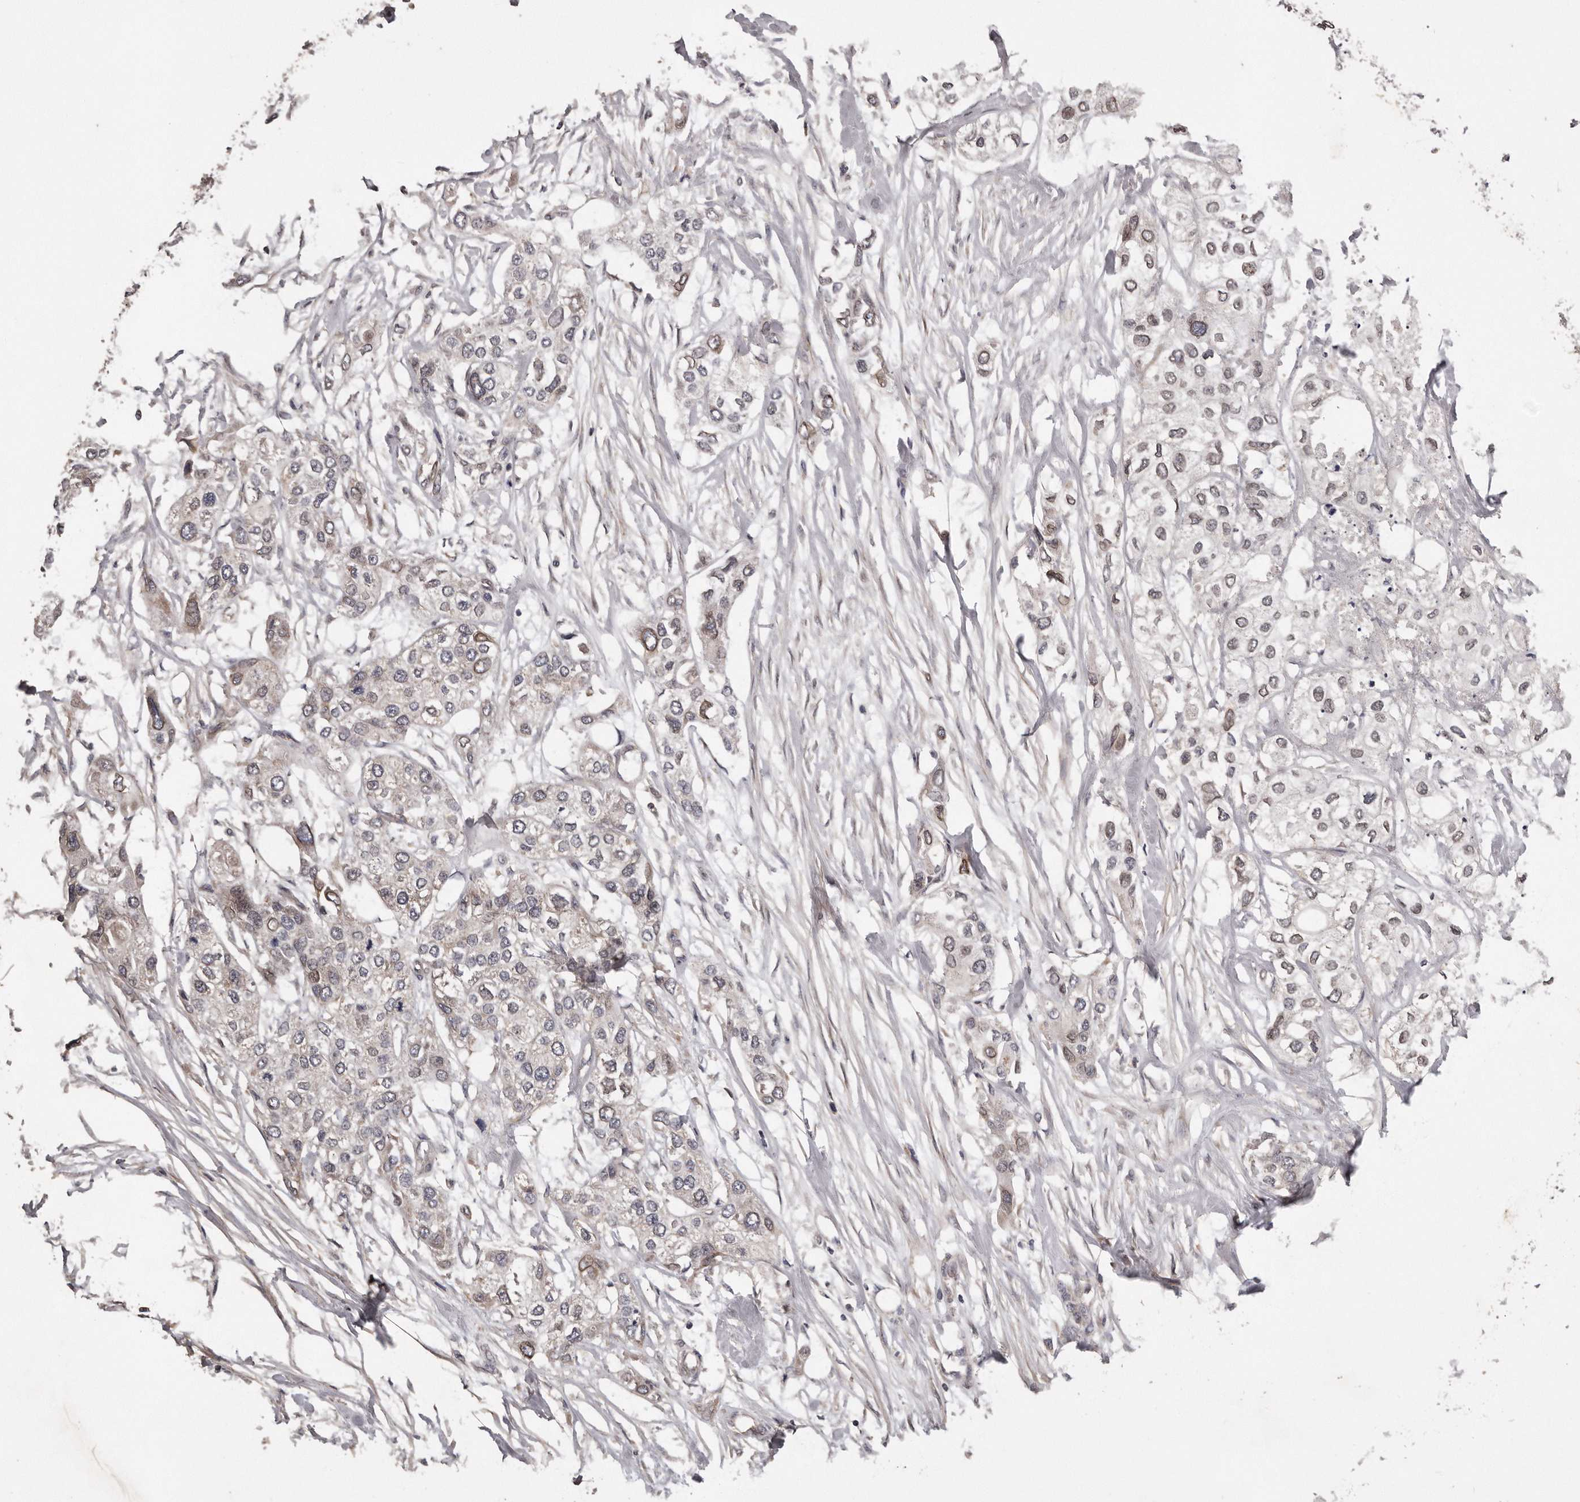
{"staining": {"intensity": "weak", "quantity": "25%-75%", "location": "cytoplasmic/membranous"}, "tissue": "urothelial cancer", "cell_type": "Tumor cells", "image_type": "cancer", "snomed": [{"axis": "morphology", "description": "Urothelial carcinoma, High grade"}, {"axis": "topography", "description": "Urinary bladder"}], "caption": "This histopathology image shows urothelial cancer stained with IHC to label a protein in brown. The cytoplasmic/membranous of tumor cells show weak positivity for the protein. Nuclei are counter-stained blue.", "gene": "ARMCX1", "patient": {"sex": "male", "age": 64}}